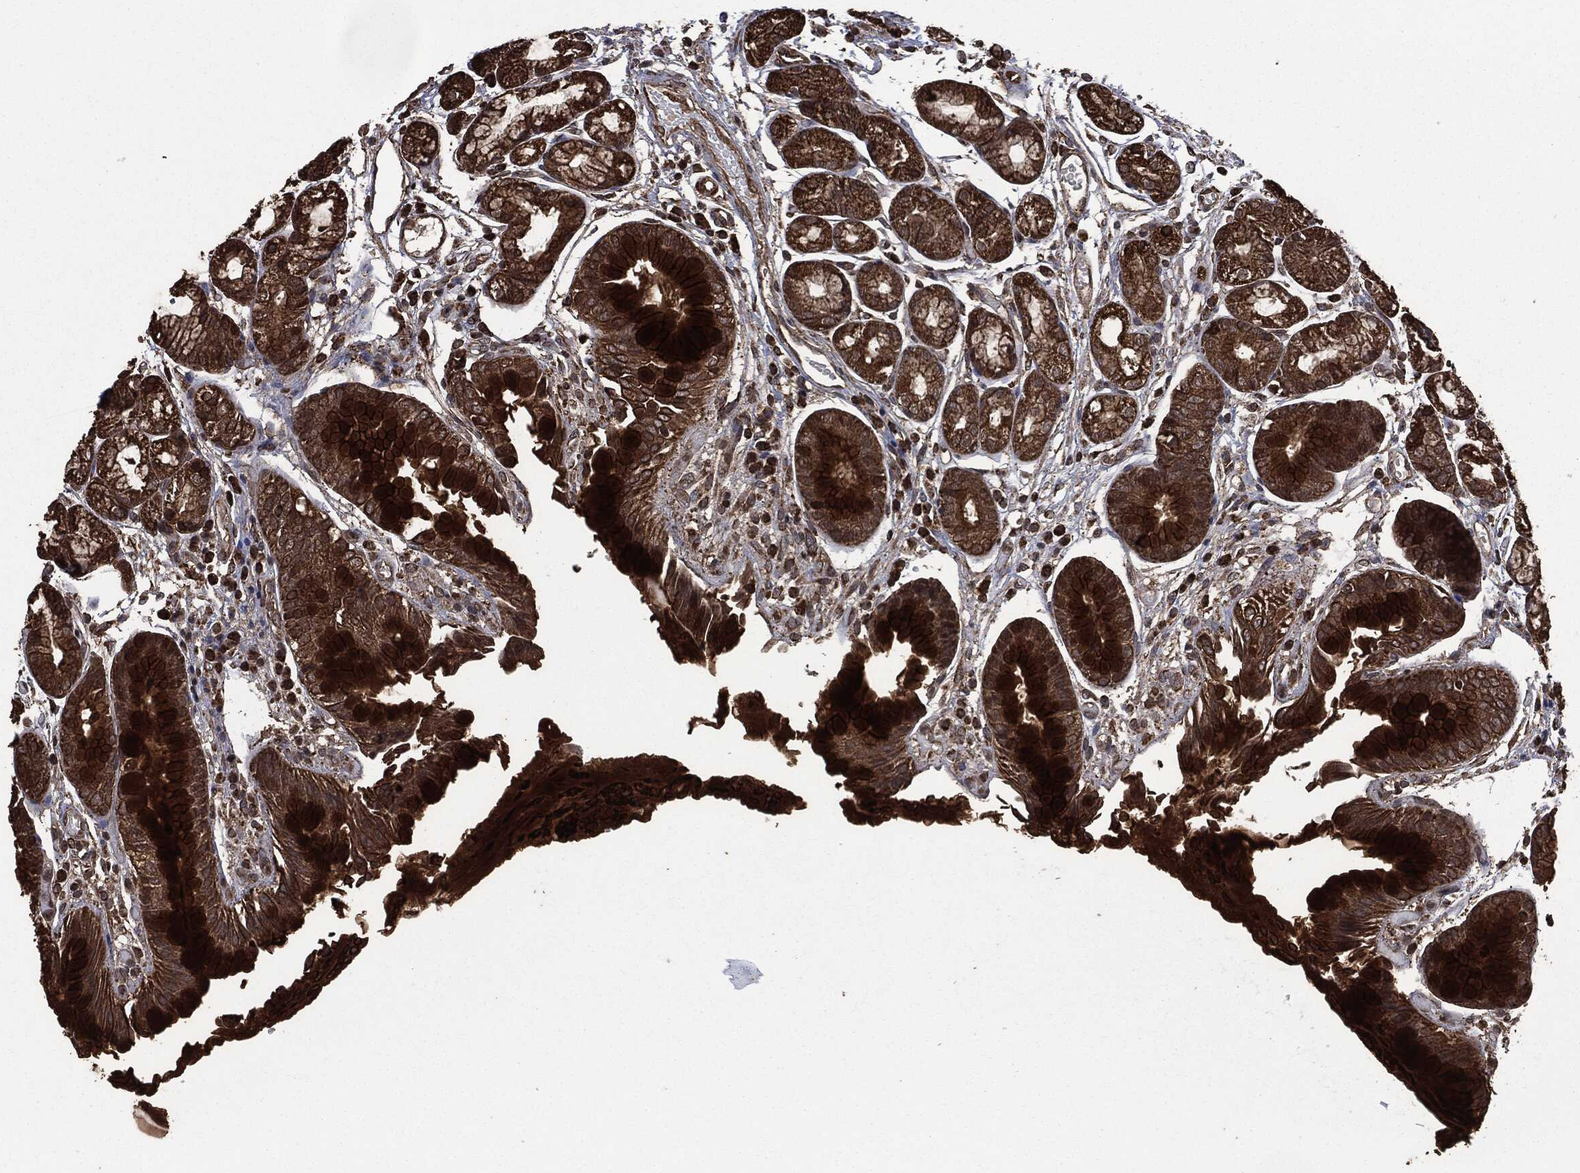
{"staining": {"intensity": "strong", "quantity": ">75%", "location": "cytoplasmic/membranous"}, "tissue": "stomach", "cell_type": "Glandular cells", "image_type": "normal", "snomed": [{"axis": "morphology", "description": "Normal tissue, NOS"}, {"axis": "topography", "description": "Stomach, upper"}], "caption": "Brown immunohistochemical staining in benign human stomach exhibits strong cytoplasmic/membranous expression in about >75% of glandular cells. The protein is stained brown, and the nuclei are stained in blue (DAB IHC with brightfield microscopy, high magnification).", "gene": "LIG3", "patient": {"sex": "male", "age": 72}}